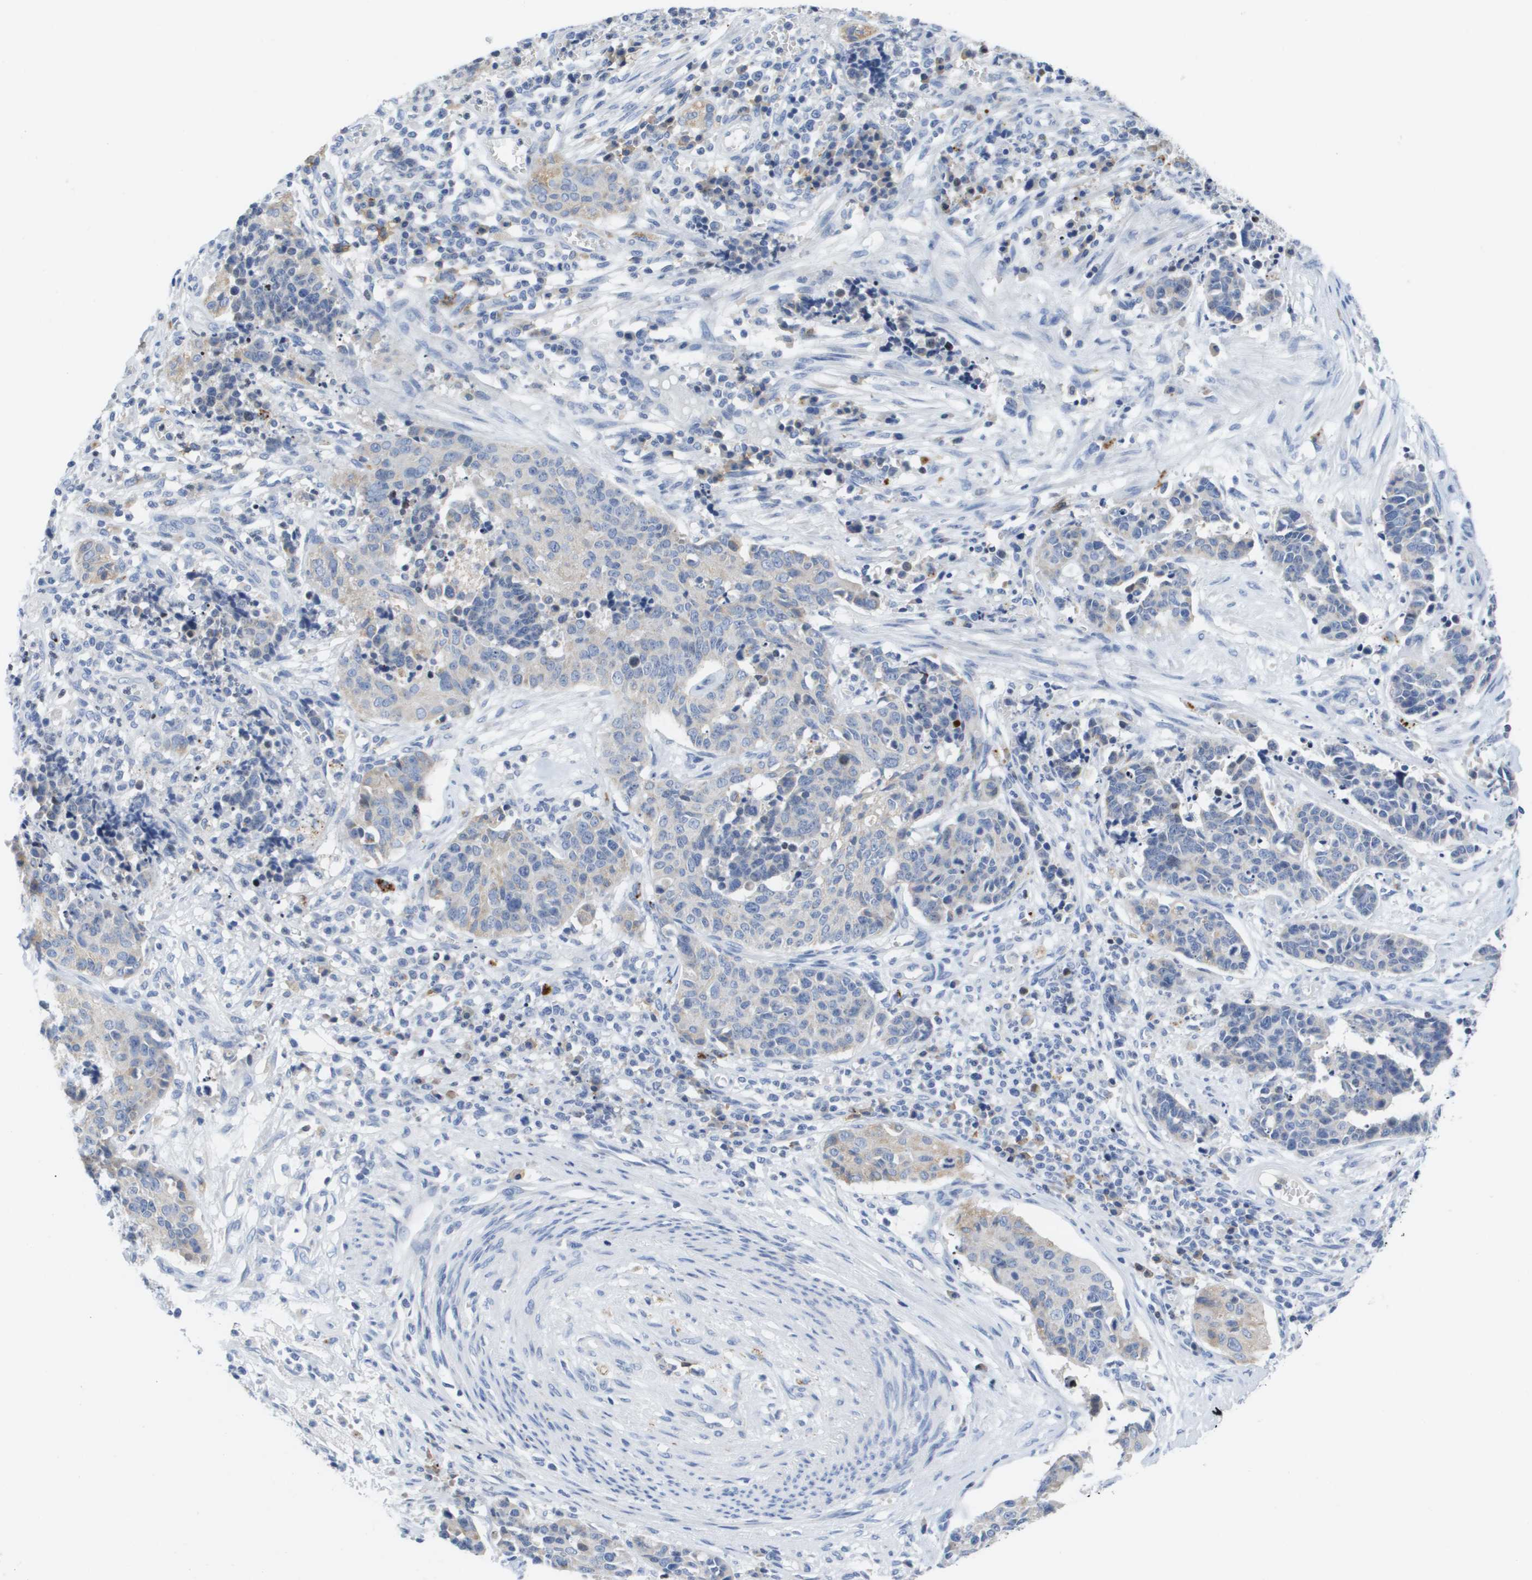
{"staining": {"intensity": "weak", "quantity": "<25%", "location": "cytoplasmic/membranous"}, "tissue": "cervical cancer", "cell_type": "Tumor cells", "image_type": "cancer", "snomed": [{"axis": "morphology", "description": "Squamous cell carcinoma, NOS"}, {"axis": "topography", "description": "Cervix"}], "caption": "Tumor cells are negative for brown protein staining in squamous cell carcinoma (cervical).", "gene": "MS4A1", "patient": {"sex": "female", "age": 35}}